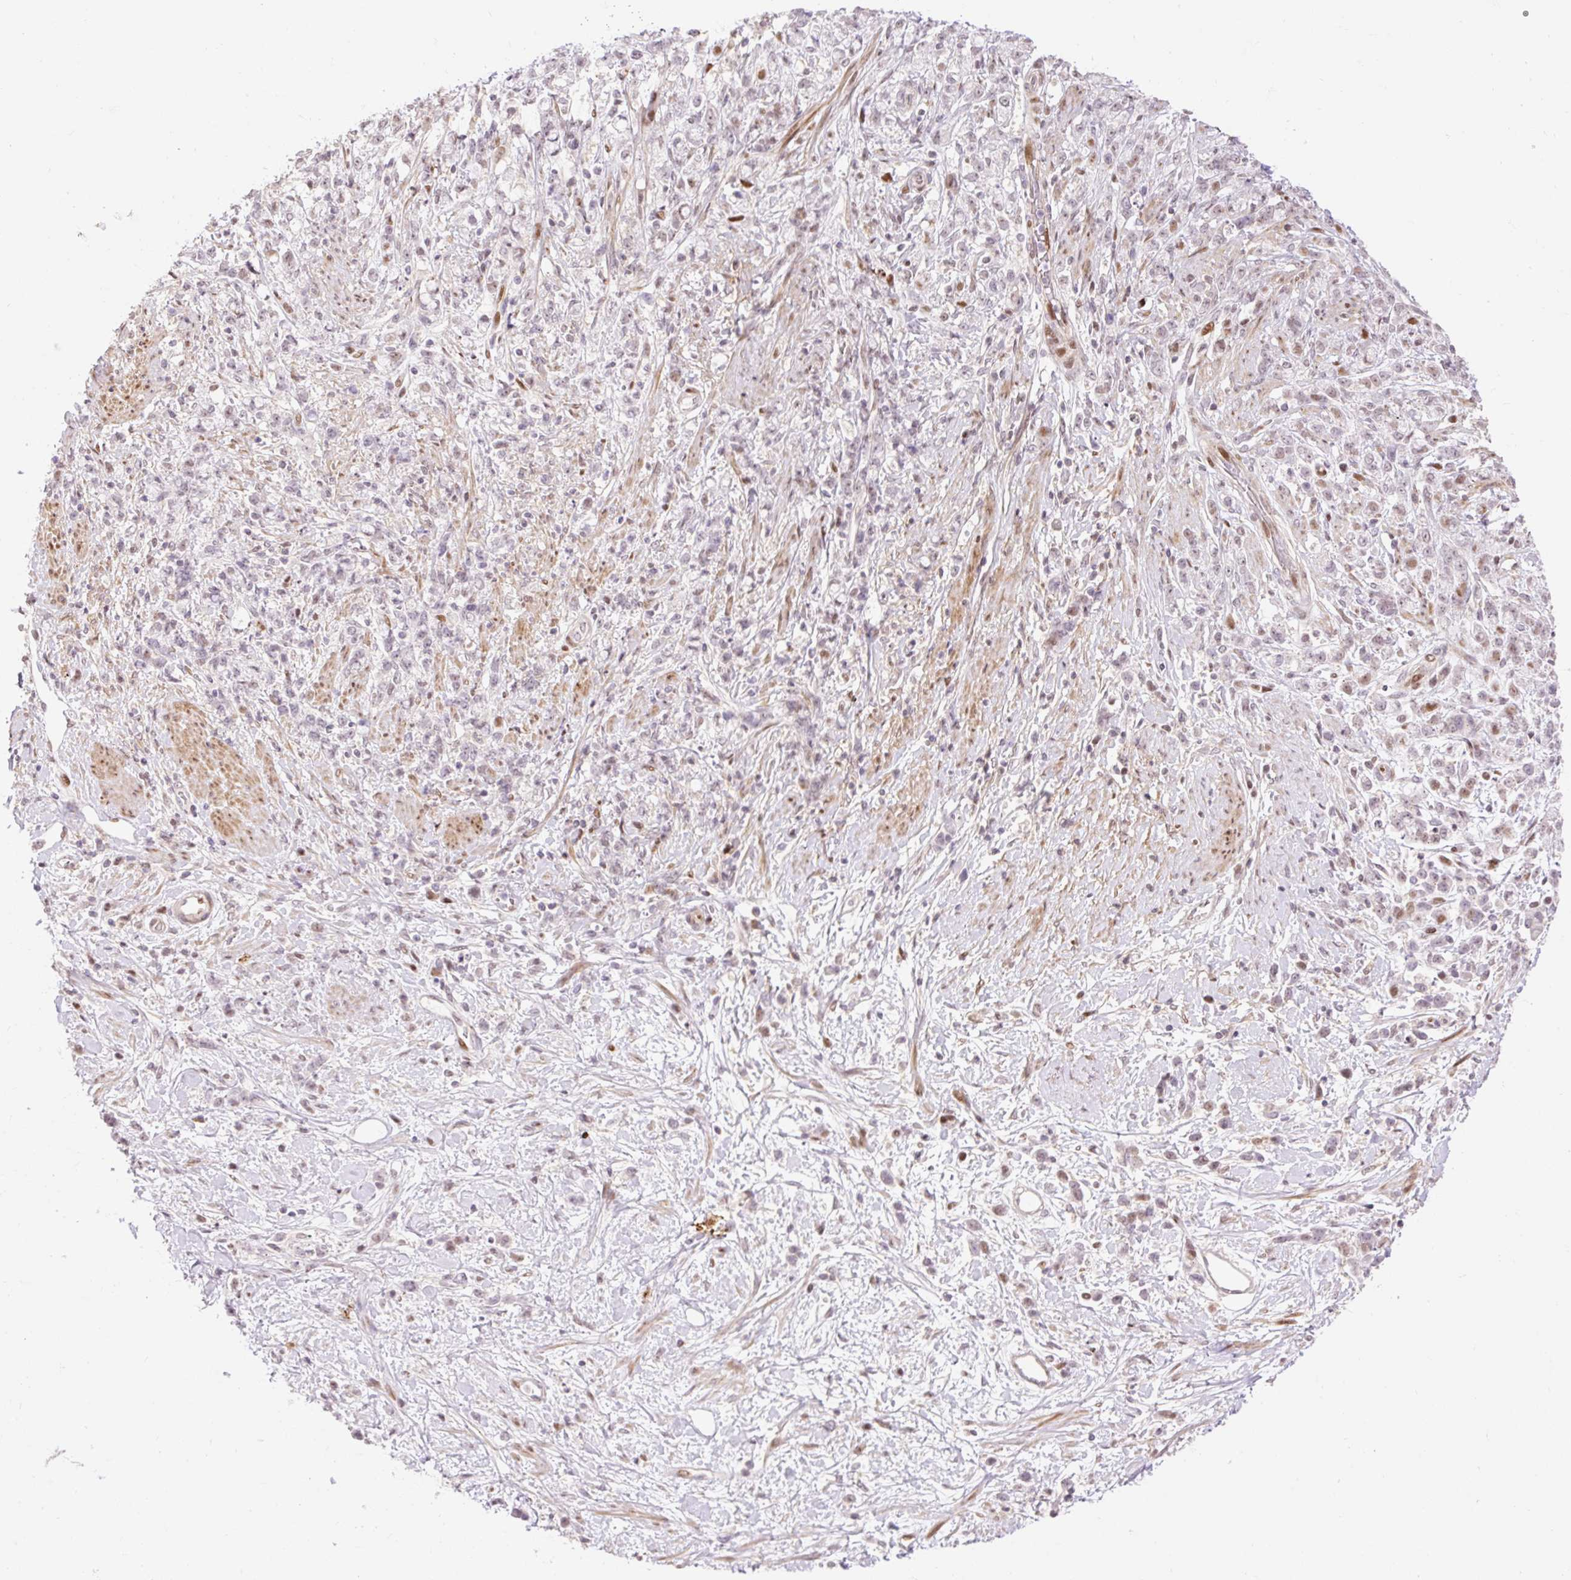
{"staining": {"intensity": "moderate", "quantity": "<25%", "location": "nuclear"}, "tissue": "stomach cancer", "cell_type": "Tumor cells", "image_type": "cancer", "snomed": [{"axis": "morphology", "description": "Adenocarcinoma, NOS"}, {"axis": "topography", "description": "Stomach"}], "caption": "Protein expression analysis of human stomach adenocarcinoma reveals moderate nuclear staining in approximately <25% of tumor cells. (DAB (3,3'-diaminobenzidine) IHC, brown staining for protein, blue staining for nuclei).", "gene": "RIPPLY3", "patient": {"sex": "female", "age": 60}}